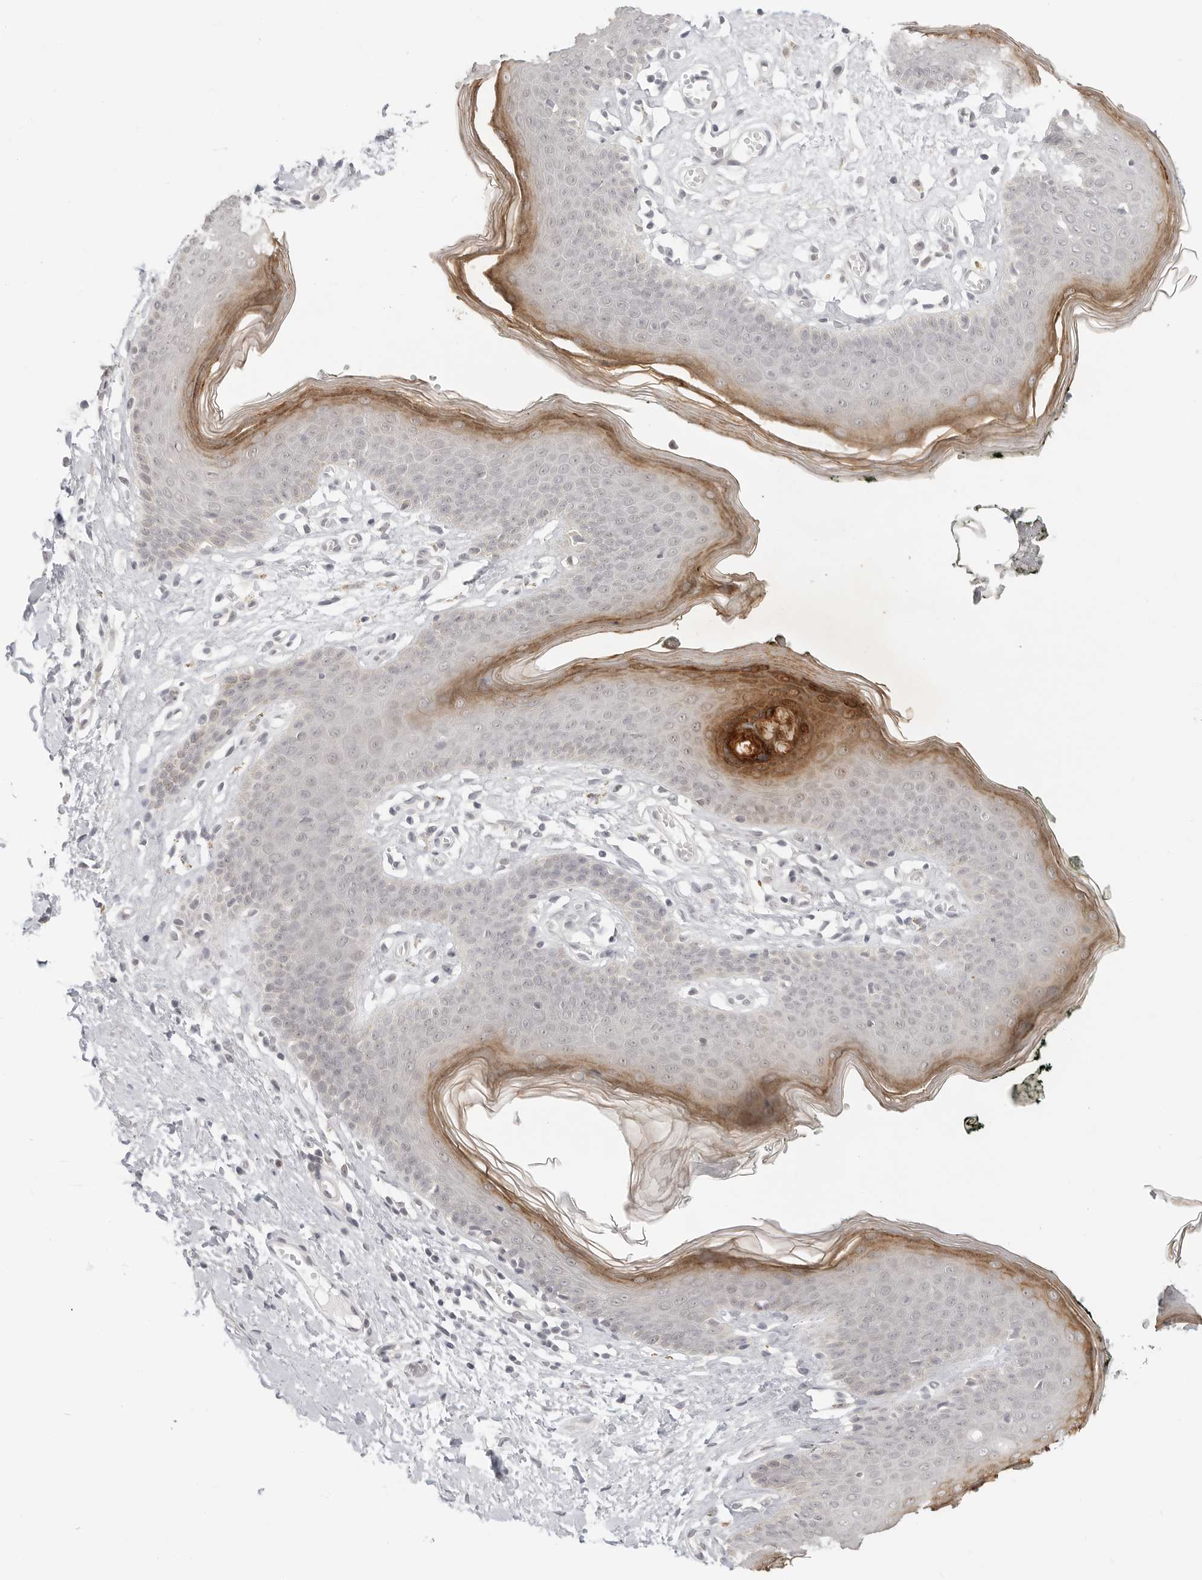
{"staining": {"intensity": "moderate", "quantity": "<25%", "location": "cytoplasmic/membranous"}, "tissue": "skin", "cell_type": "Epidermal cells", "image_type": "normal", "snomed": [{"axis": "morphology", "description": "Normal tissue, NOS"}, {"axis": "morphology", "description": "Inflammation, NOS"}, {"axis": "topography", "description": "Vulva"}], "caption": "This micrograph exhibits benign skin stained with immunohistochemistry (IHC) to label a protein in brown. The cytoplasmic/membranous of epidermal cells show moderate positivity for the protein. Nuclei are counter-stained blue.", "gene": "KLK11", "patient": {"sex": "female", "age": 84}}